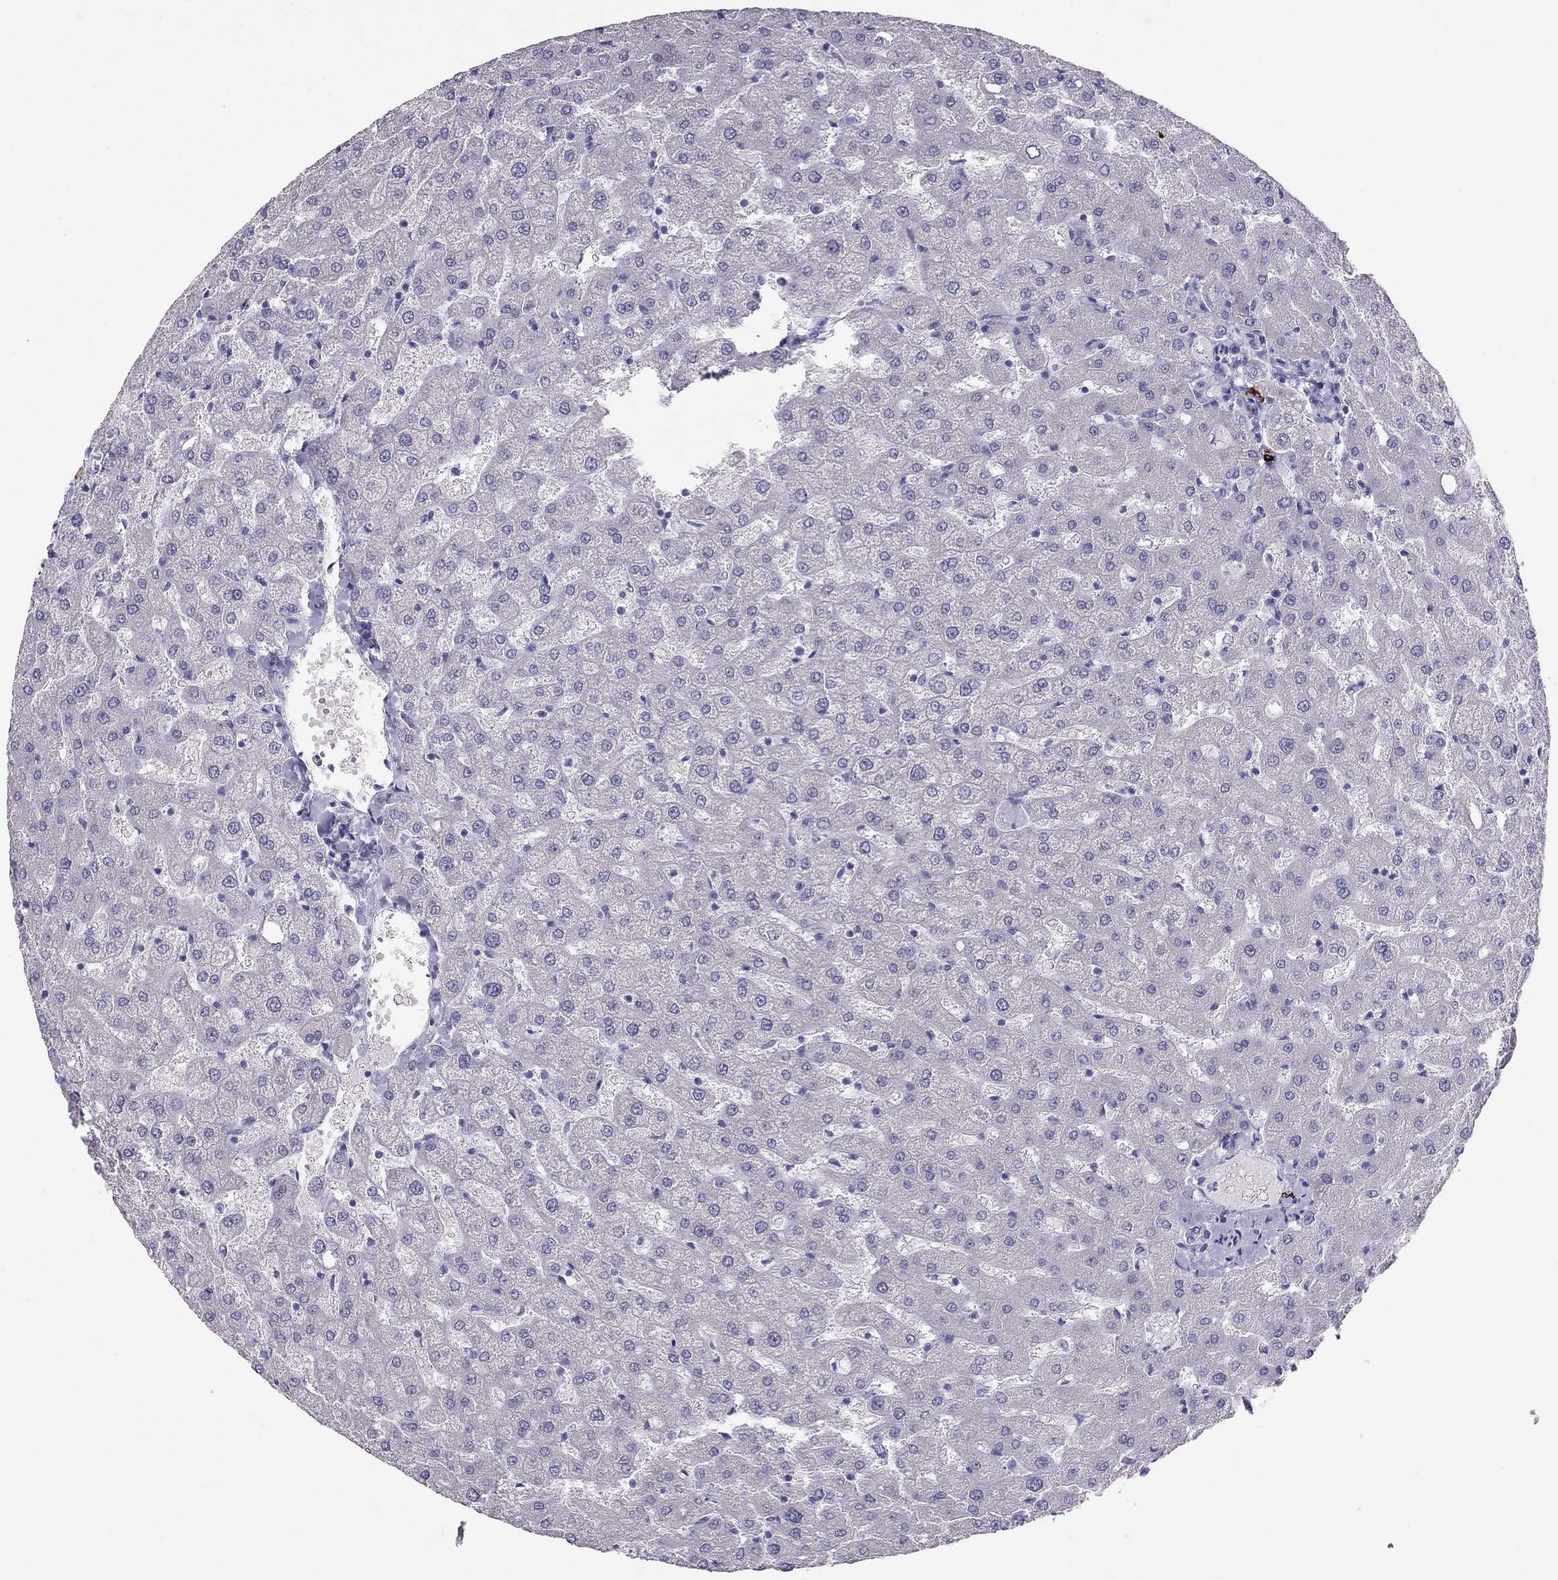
{"staining": {"intensity": "negative", "quantity": "none", "location": "none"}, "tissue": "liver", "cell_type": "Cholangiocytes", "image_type": "normal", "snomed": [{"axis": "morphology", "description": "Normal tissue, NOS"}, {"axis": "topography", "description": "Liver"}], "caption": "Human liver stained for a protein using immunohistochemistry displays no expression in cholangiocytes.", "gene": "IL17REL", "patient": {"sex": "female", "age": 50}}